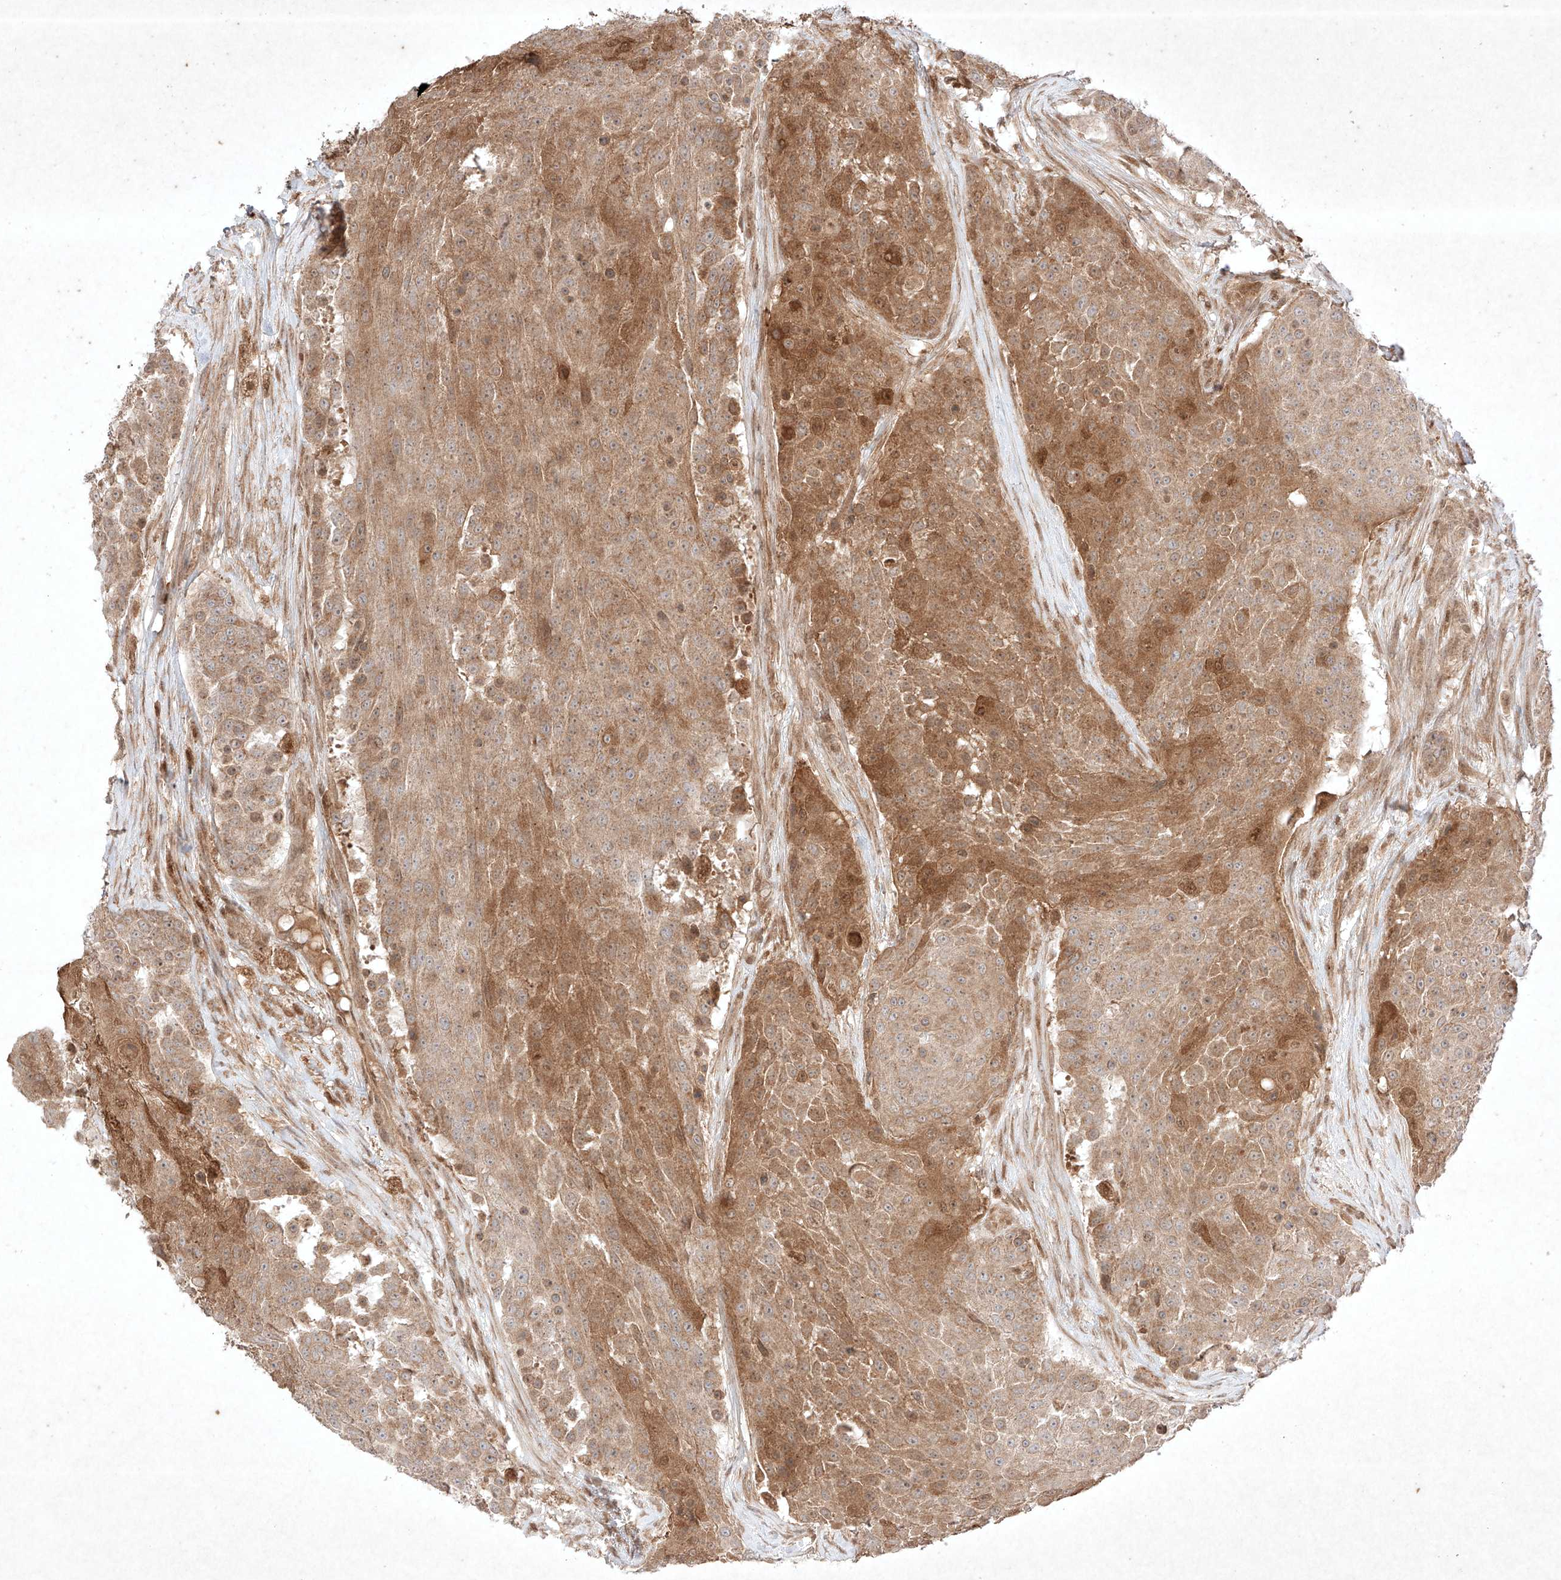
{"staining": {"intensity": "moderate", "quantity": ">75%", "location": "cytoplasmic/membranous"}, "tissue": "urothelial cancer", "cell_type": "Tumor cells", "image_type": "cancer", "snomed": [{"axis": "morphology", "description": "Urothelial carcinoma, High grade"}, {"axis": "topography", "description": "Urinary bladder"}], "caption": "IHC photomicrograph of neoplastic tissue: human urothelial cancer stained using immunohistochemistry displays medium levels of moderate protein expression localized specifically in the cytoplasmic/membranous of tumor cells, appearing as a cytoplasmic/membranous brown color.", "gene": "RNF31", "patient": {"sex": "female", "age": 63}}